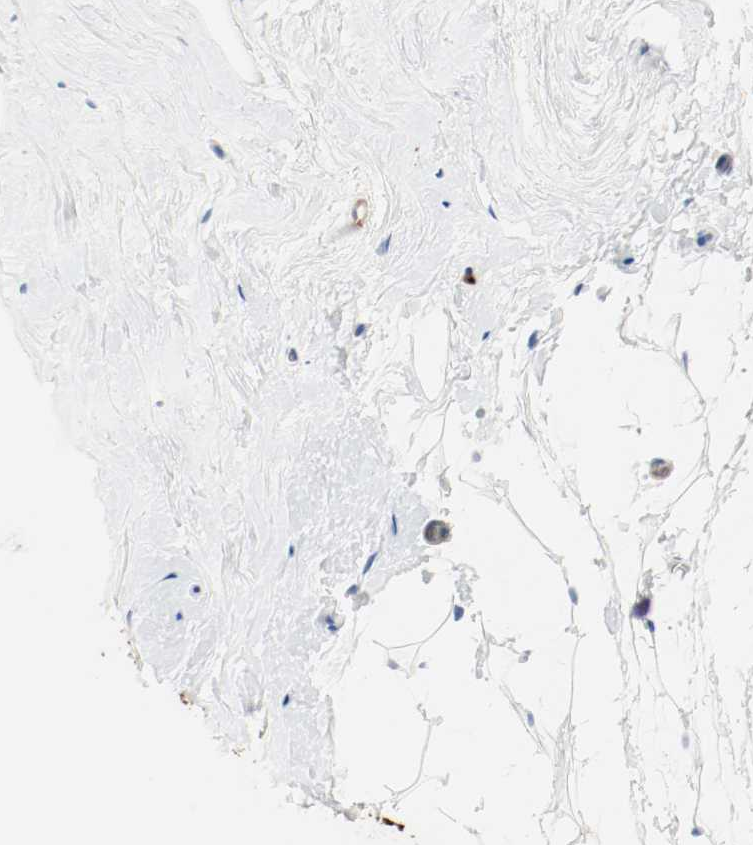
{"staining": {"intensity": "negative", "quantity": "none", "location": "none"}, "tissue": "breast", "cell_type": "Adipocytes", "image_type": "normal", "snomed": [{"axis": "morphology", "description": "Normal tissue, NOS"}, {"axis": "topography", "description": "Breast"}], "caption": "High power microscopy micrograph of an immunohistochemistry photomicrograph of benign breast, revealing no significant positivity in adipocytes. (Immunohistochemistry (ihc), brightfield microscopy, high magnification).", "gene": "S100A9", "patient": {"sex": "female", "age": 75}}